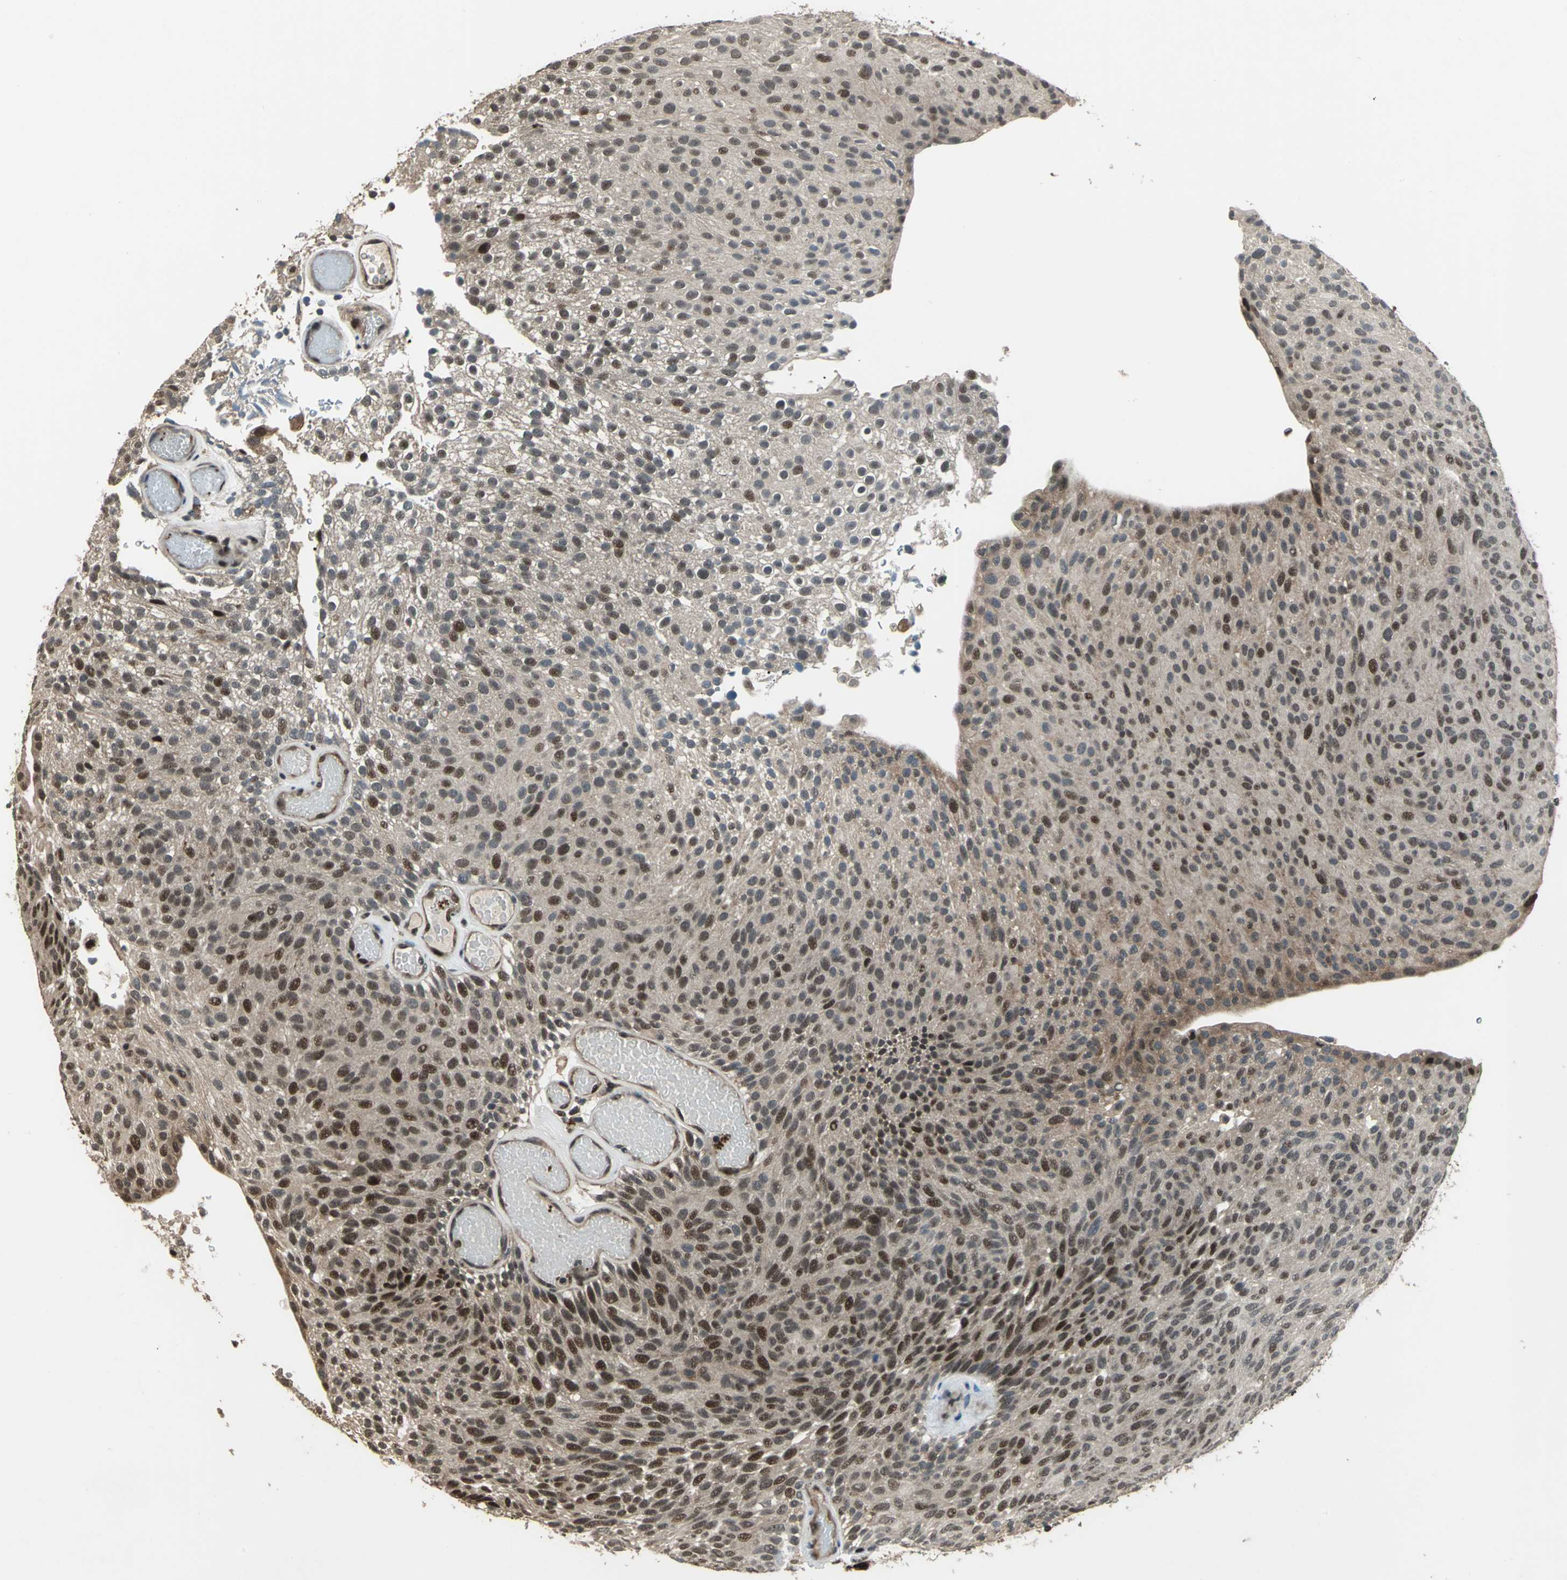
{"staining": {"intensity": "moderate", "quantity": ">75%", "location": "cytoplasmic/membranous,nuclear"}, "tissue": "urothelial cancer", "cell_type": "Tumor cells", "image_type": "cancer", "snomed": [{"axis": "morphology", "description": "Urothelial carcinoma, Low grade"}, {"axis": "topography", "description": "Urinary bladder"}], "caption": "Human urothelial carcinoma (low-grade) stained with a brown dye shows moderate cytoplasmic/membranous and nuclear positive staining in approximately >75% of tumor cells.", "gene": "MIS18BP1", "patient": {"sex": "male", "age": 78}}